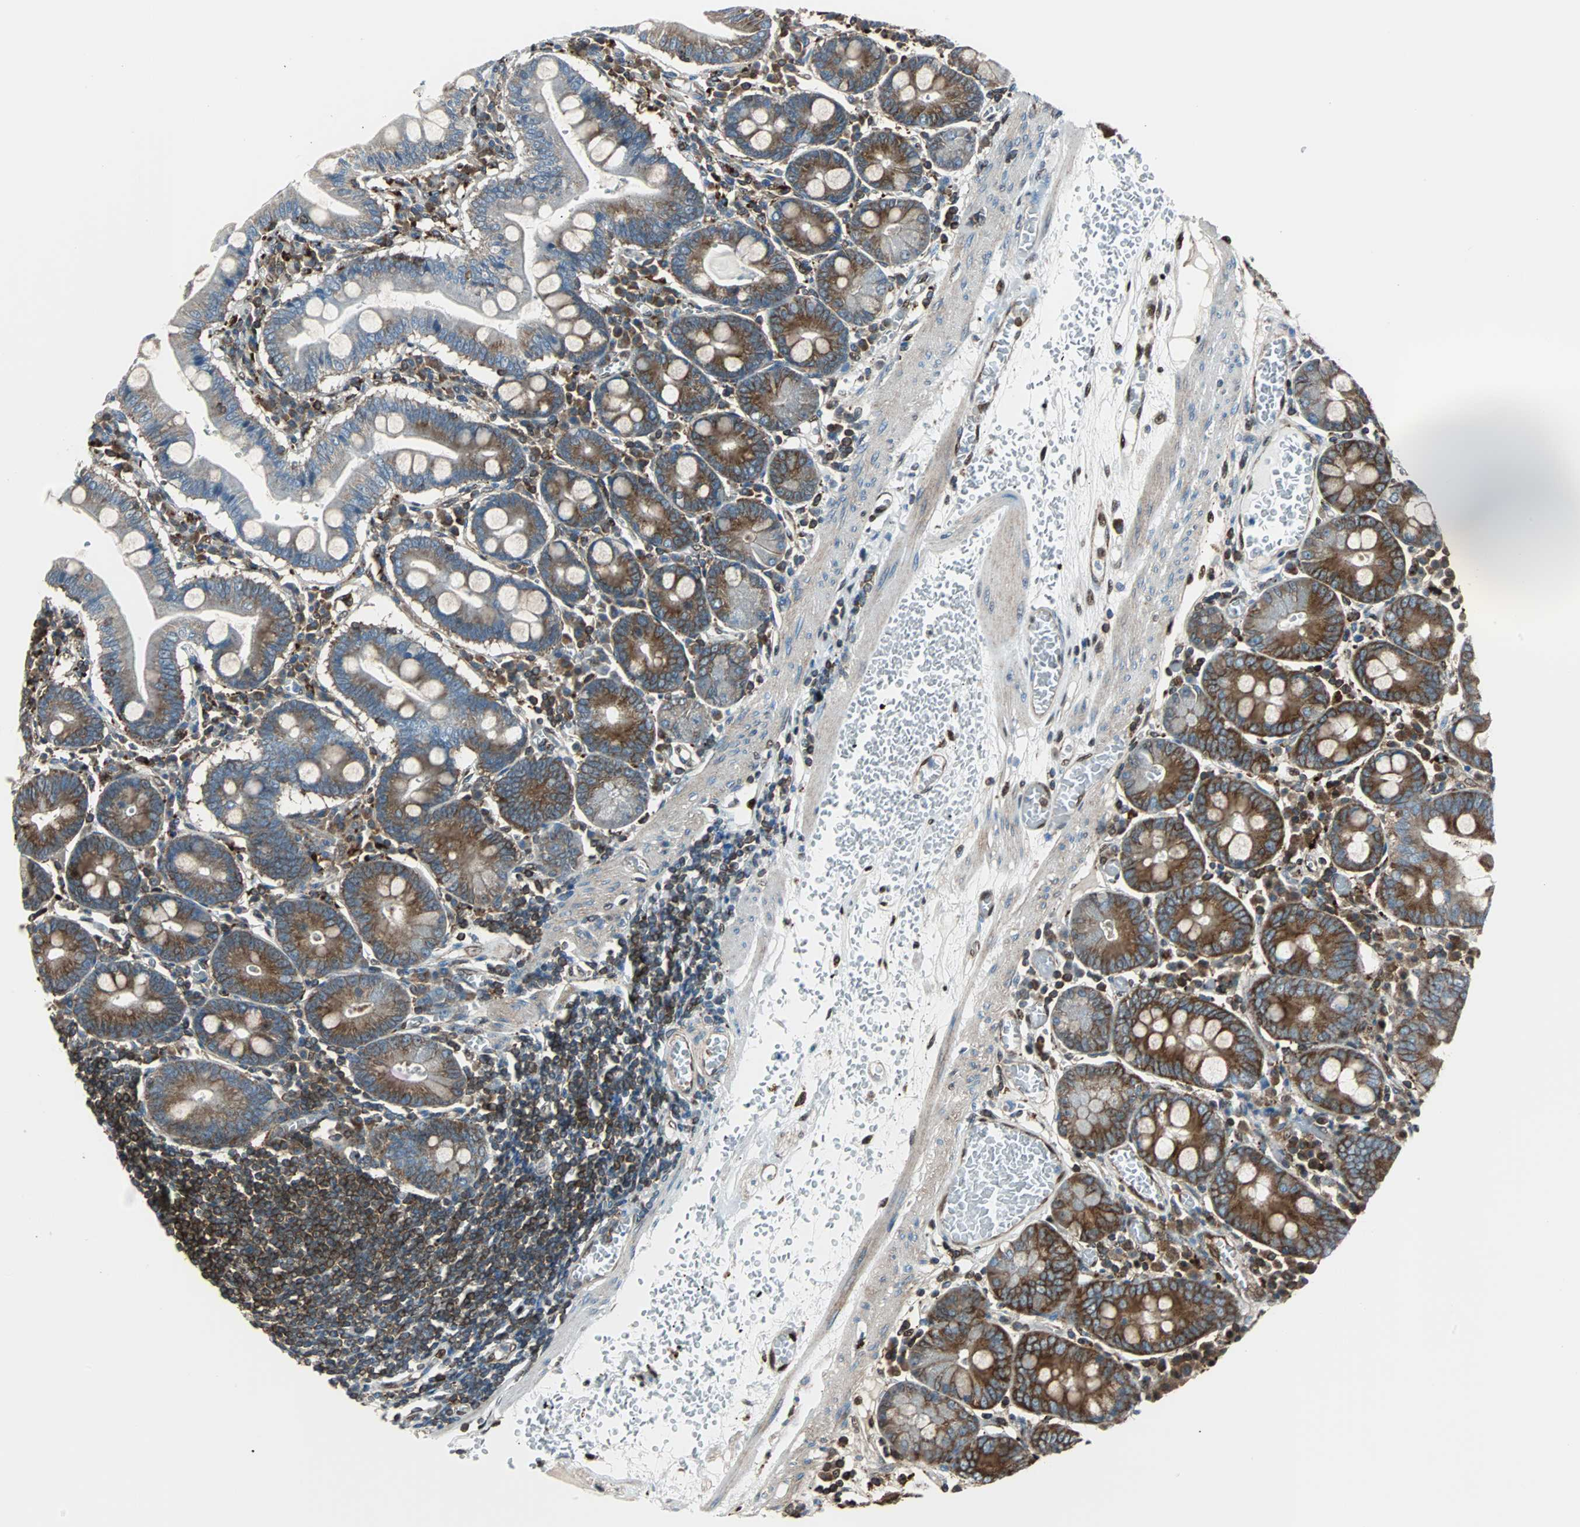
{"staining": {"intensity": "moderate", "quantity": "25%-75%", "location": "cytoplasmic/membranous"}, "tissue": "small intestine", "cell_type": "Glandular cells", "image_type": "normal", "snomed": [{"axis": "morphology", "description": "Normal tissue, NOS"}, {"axis": "topography", "description": "Small intestine"}], "caption": "Small intestine stained with a brown dye exhibits moderate cytoplasmic/membranous positive staining in about 25%-75% of glandular cells.", "gene": "RELA", "patient": {"sex": "male", "age": 71}}